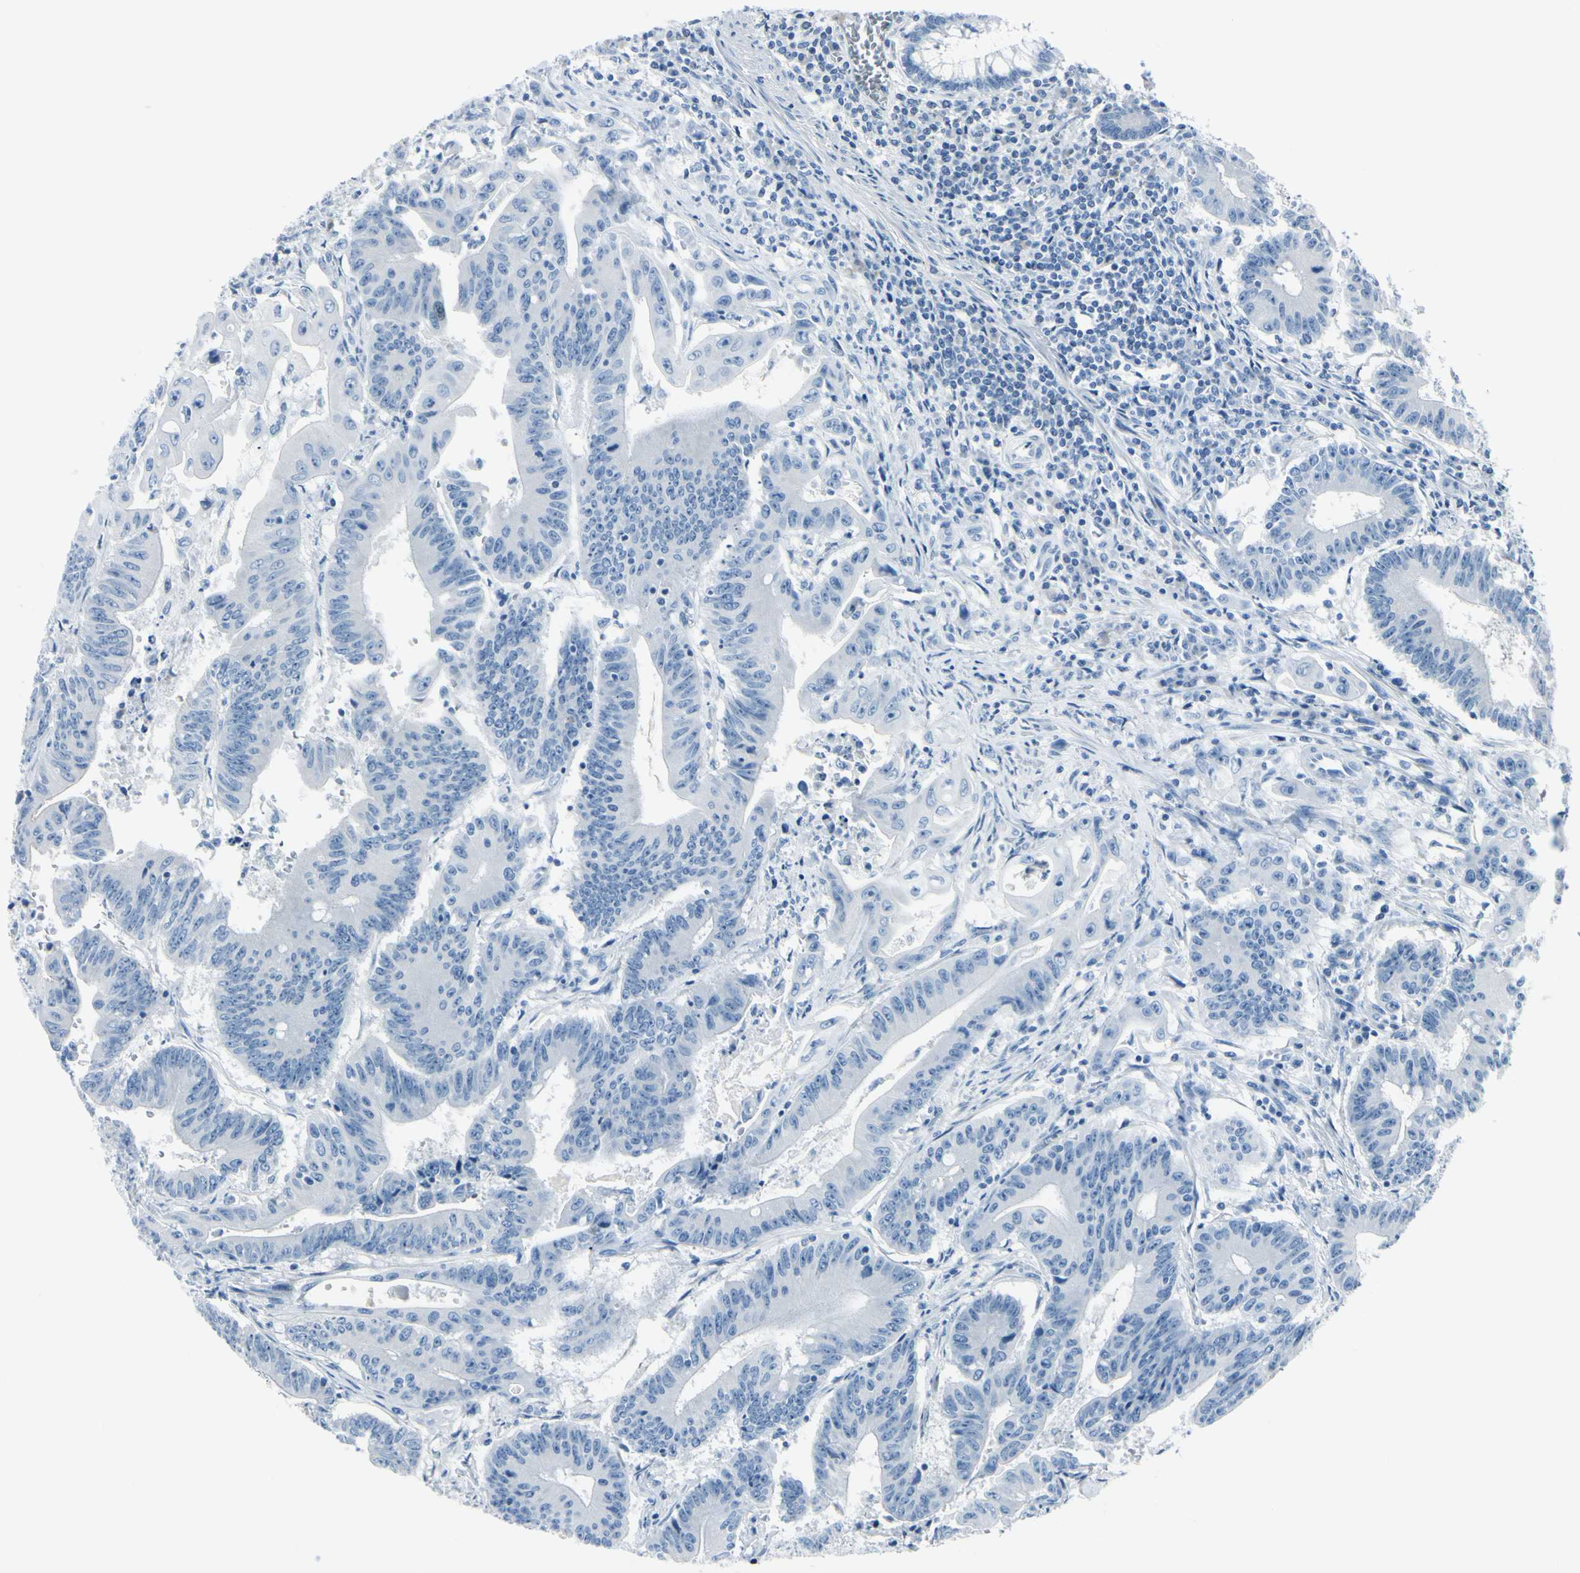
{"staining": {"intensity": "negative", "quantity": "none", "location": "none"}, "tissue": "colorectal cancer", "cell_type": "Tumor cells", "image_type": "cancer", "snomed": [{"axis": "morphology", "description": "Adenocarcinoma, NOS"}, {"axis": "topography", "description": "Colon"}], "caption": "Protein analysis of colorectal cancer (adenocarcinoma) shows no significant staining in tumor cells.", "gene": "PEBP1", "patient": {"sex": "male", "age": 45}}